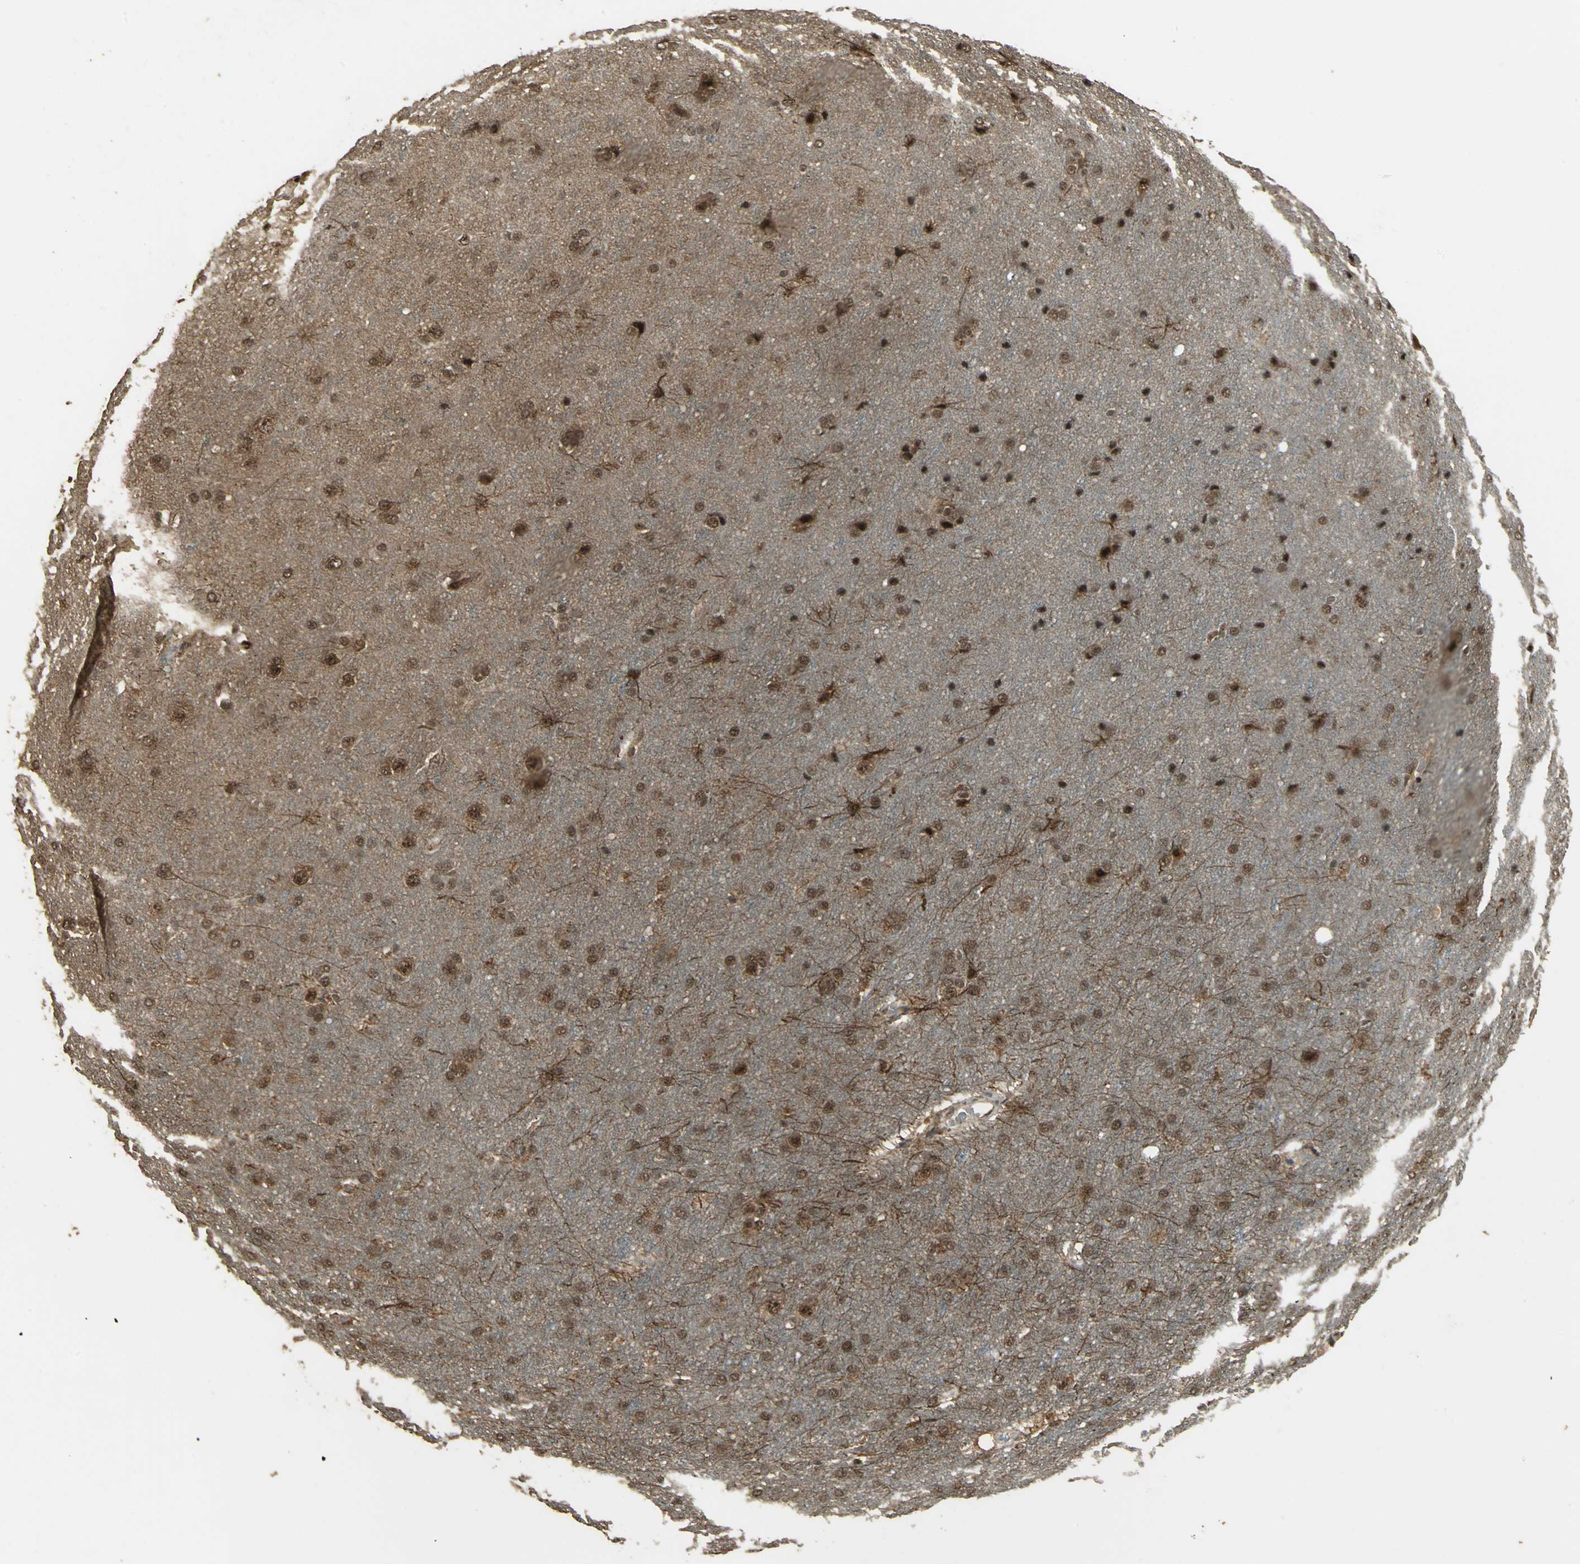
{"staining": {"intensity": "strong", "quantity": ">75%", "location": "cytoplasmic/membranous"}, "tissue": "glioma", "cell_type": "Tumor cells", "image_type": "cancer", "snomed": [{"axis": "morphology", "description": "Glioma, malignant, Low grade"}, {"axis": "topography", "description": "Brain"}], "caption": "DAB (3,3'-diaminobenzidine) immunohistochemical staining of human glioma demonstrates strong cytoplasmic/membranous protein positivity in approximately >75% of tumor cells. (DAB (3,3'-diaminobenzidine) = brown stain, brightfield microscopy at high magnification).", "gene": "UCHL5", "patient": {"sex": "female", "age": 32}}